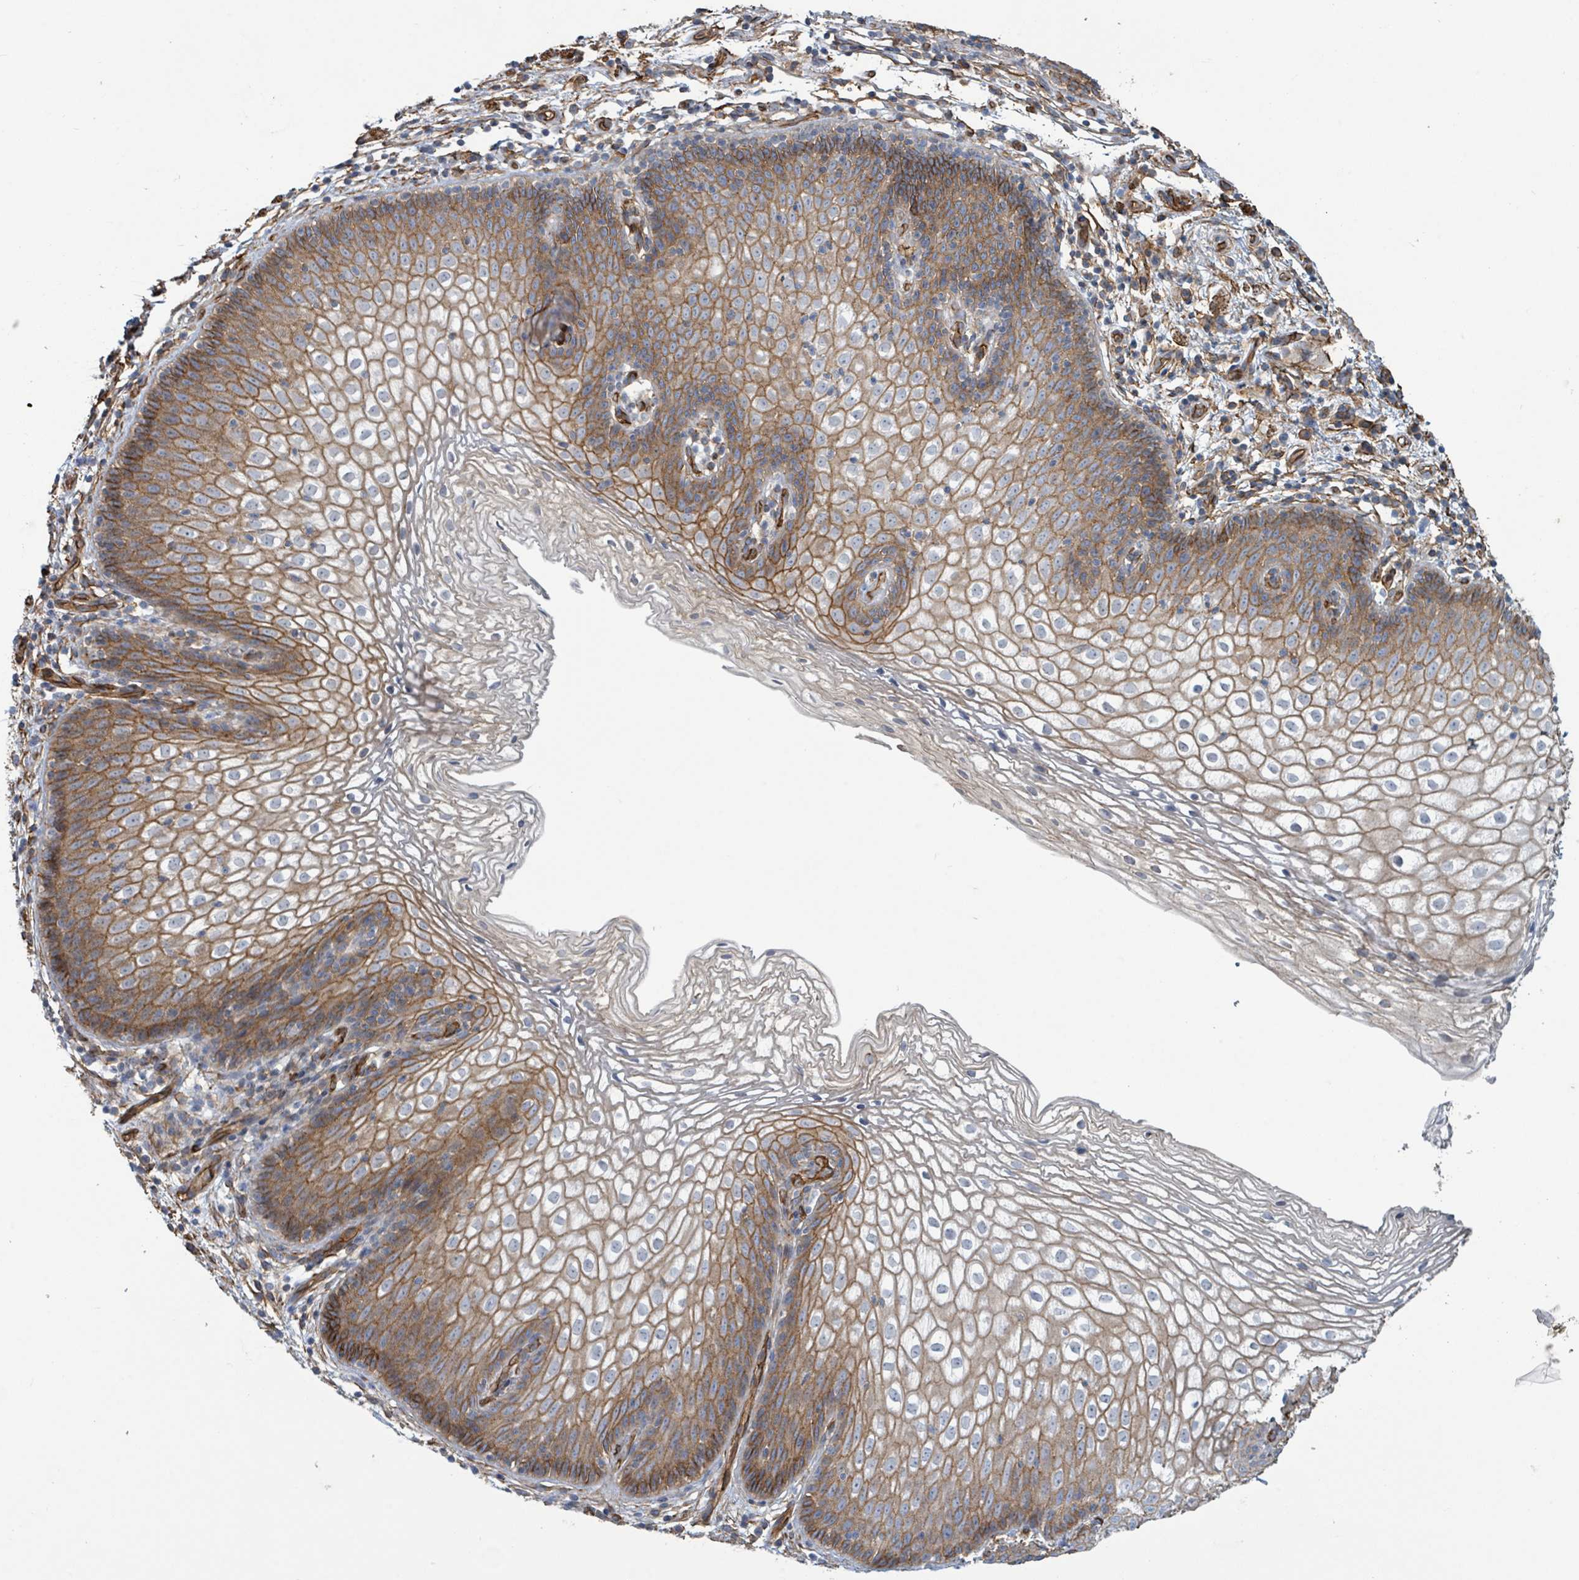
{"staining": {"intensity": "moderate", "quantity": "25%-75%", "location": "cytoplasmic/membranous"}, "tissue": "vagina", "cell_type": "Squamous epithelial cells", "image_type": "normal", "snomed": [{"axis": "morphology", "description": "Normal tissue, NOS"}, {"axis": "topography", "description": "Vagina"}], "caption": "Vagina stained with DAB (3,3'-diaminobenzidine) immunohistochemistry demonstrates medium levels of moderate cytoplasmic/membranous positivity in about 25%-75% of squamous epithelial cells.", "gene": "LDOC1", "patient": {"sex": "female", "age": 47}}